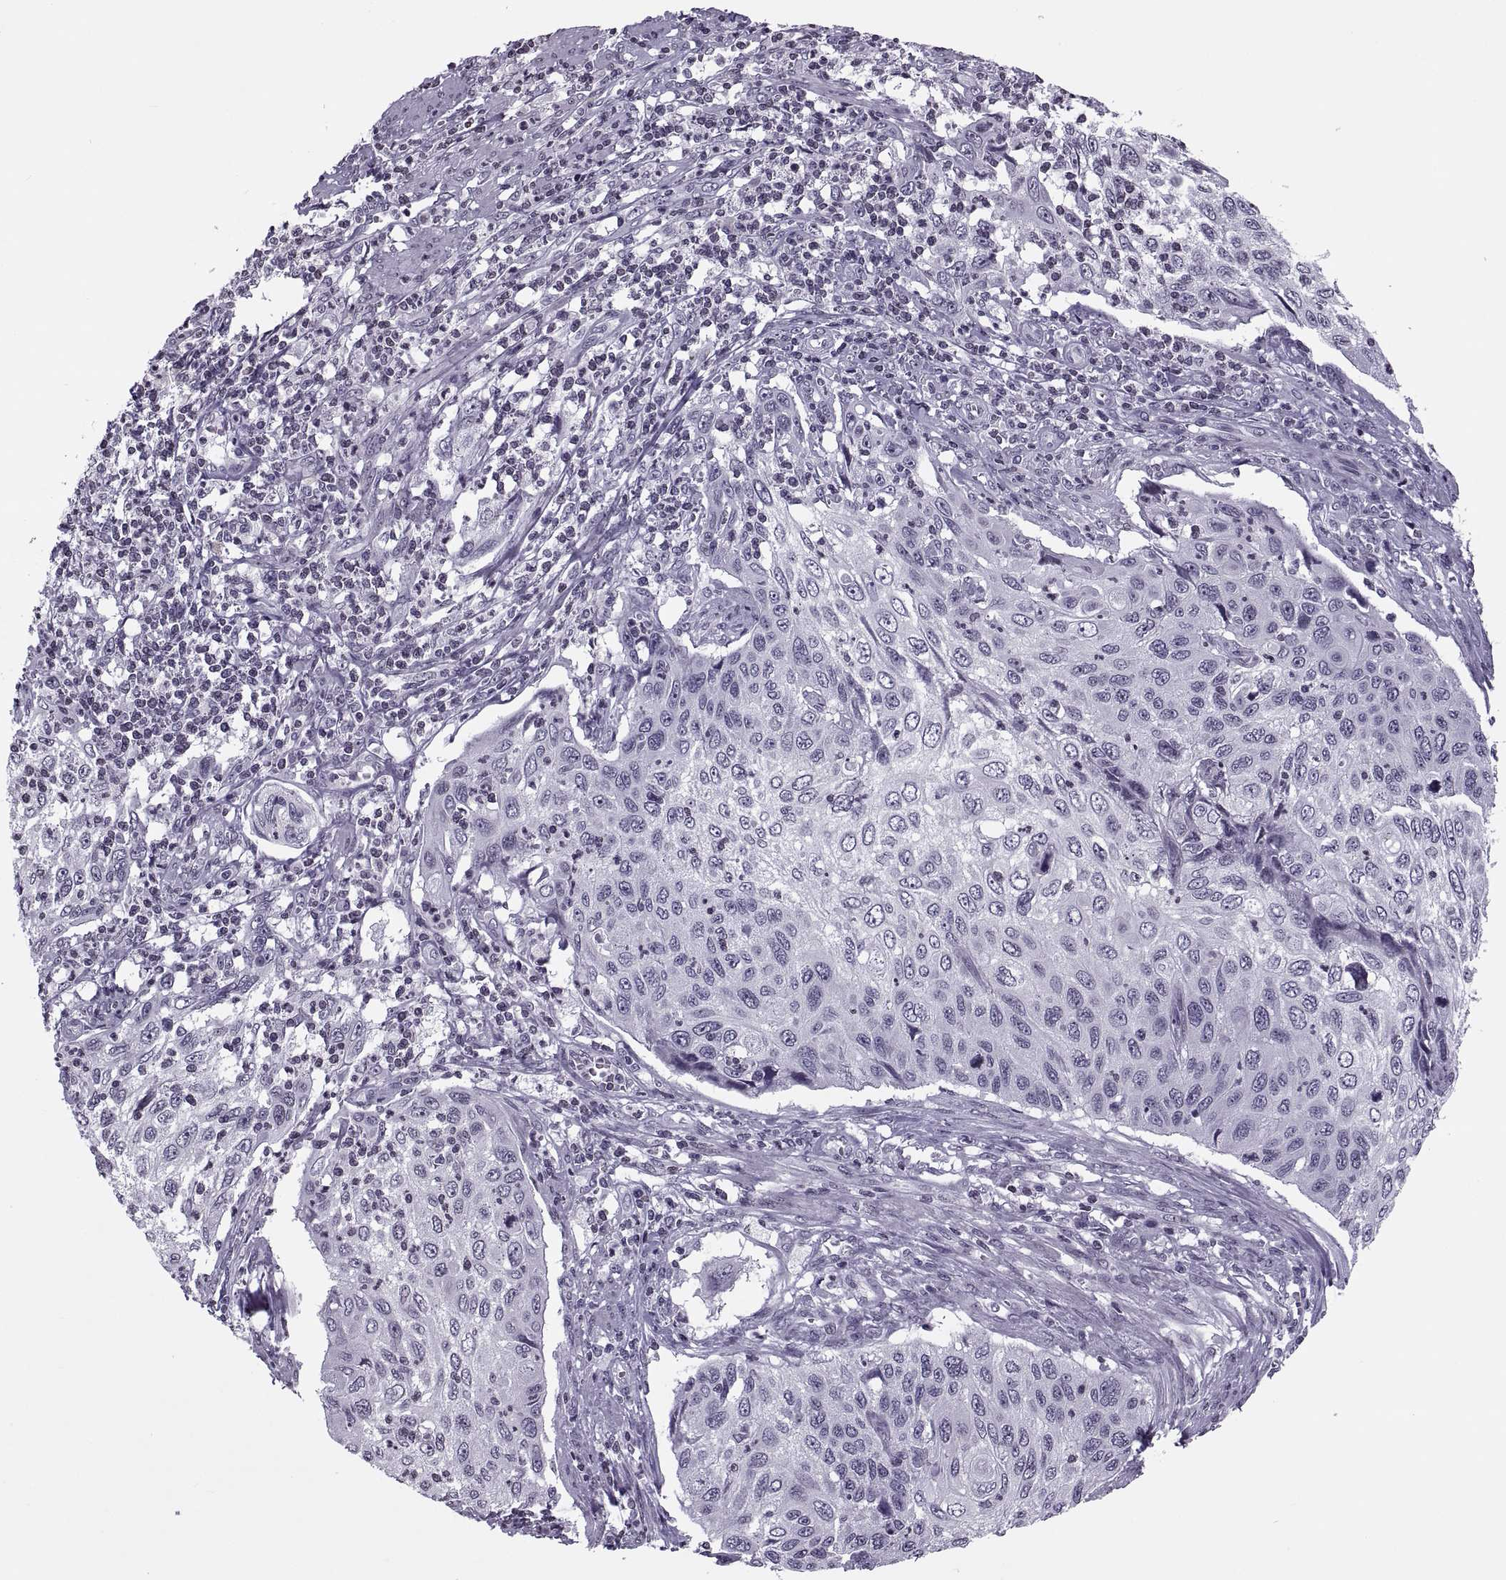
{"staining": {"intensity": "negative", "quantity": "none", "location": "none"}, "tissue": "cervical cancer", "cell_type": "Tumor cells", "image_type": "cancer", "snomed": [{"axis": "morphology", "description": "Squamous cell carcinoma, NOS"}, {"axis": "topography", "description": "Cervix"}], "caption": "Immunohistochemical staining of human cervical cancer displays no significant expression in tumor cells.", "gene": "H1-8", "patient": {"sex": "female", "age": 70}}